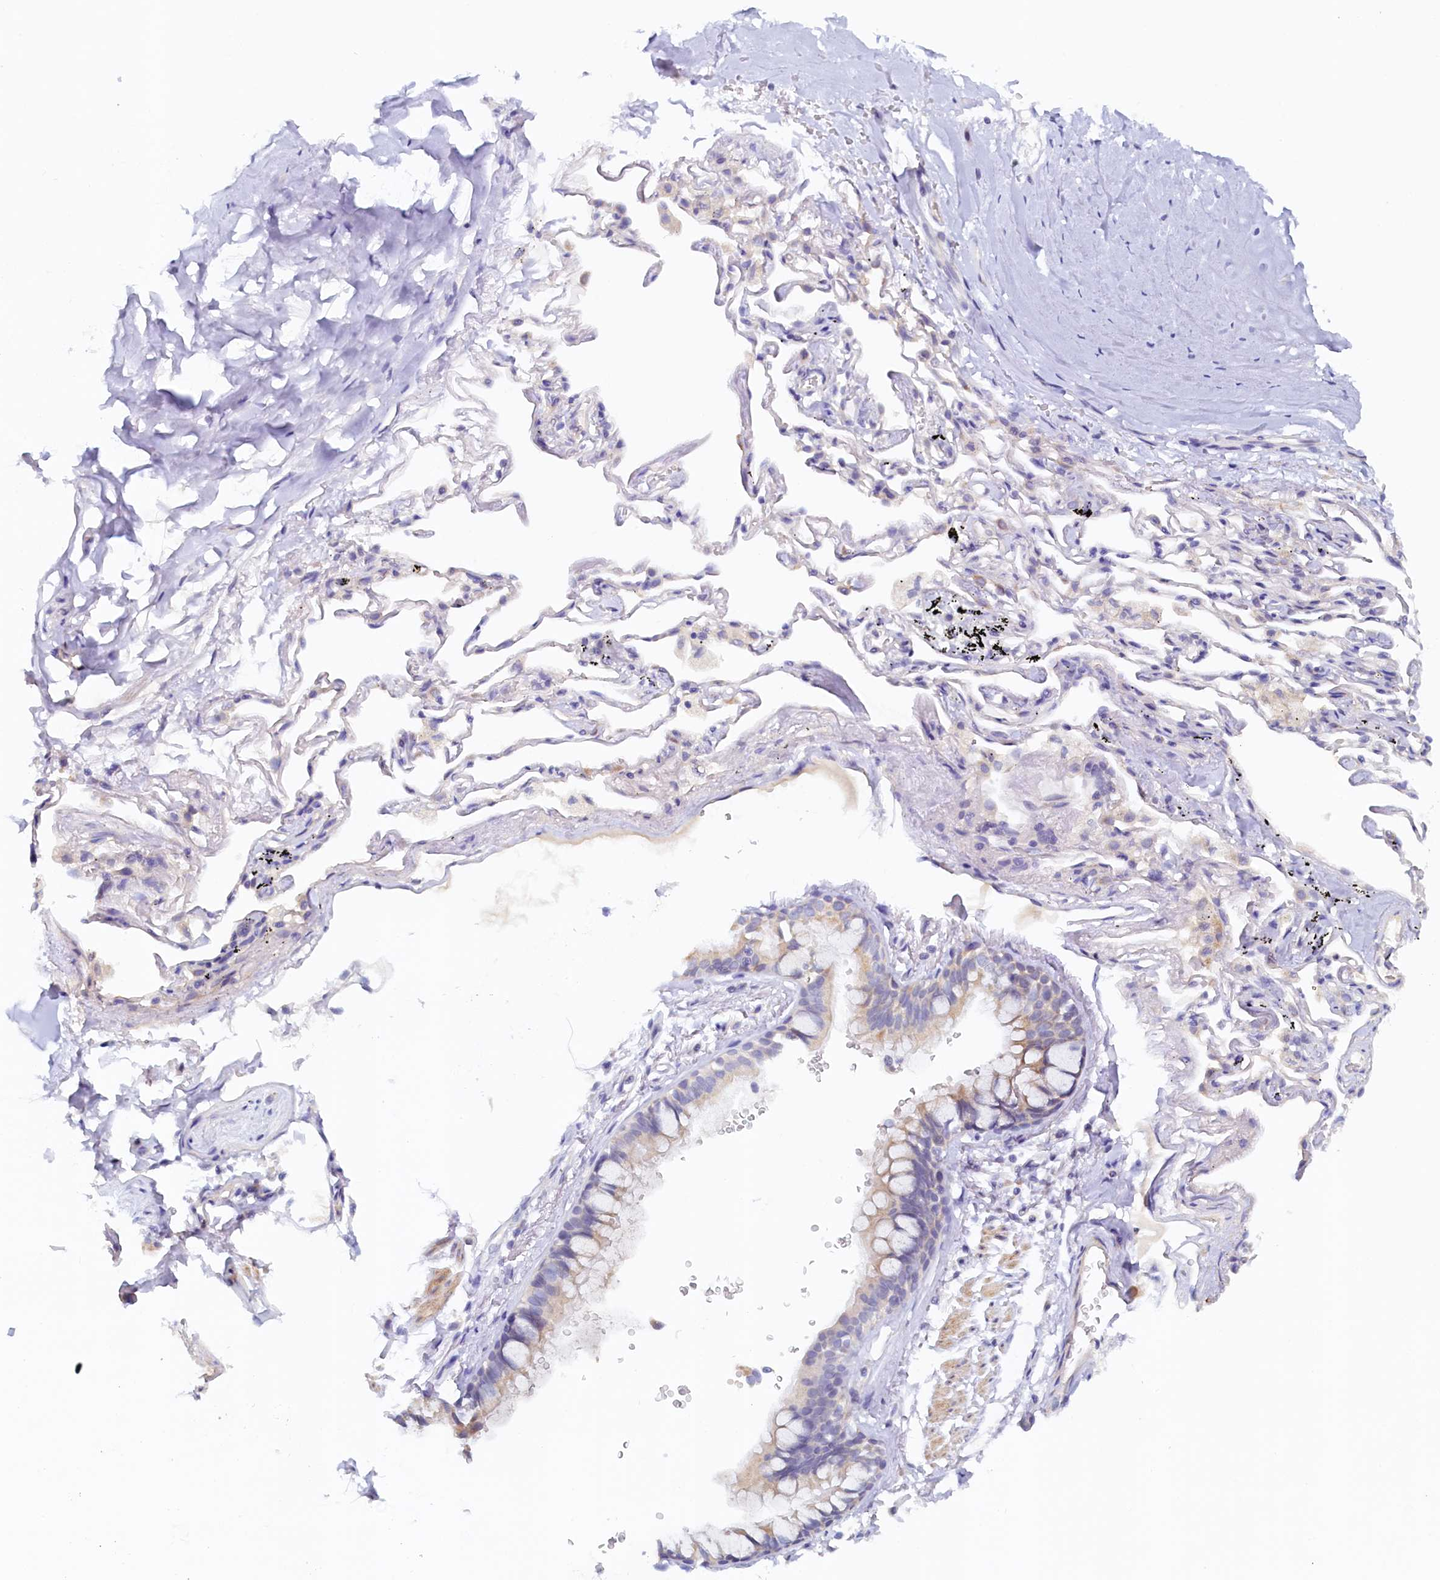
{"staining": {"intensity": "negative", "quantity": "none", "location": "none"}, "tissue": "adipose tissue", "cell_type": "Adipocytes", "image_type": "normal", "snomed": [{"axis": "morphology", "description": "Normal tissue, NOS"}, {"axis": "topography", "description": "Lymph node"}, {"axis": "topography", "description": "Bronchus"}], "caption": "Adipocytes show no significant protein positivity in benign adipose tissue. (Brightfield microscopy of DAB immunohistochemistry (IHC) at high magnification).", "gene": "DTD1", "patient": {"sex": "male", "age": 63}}